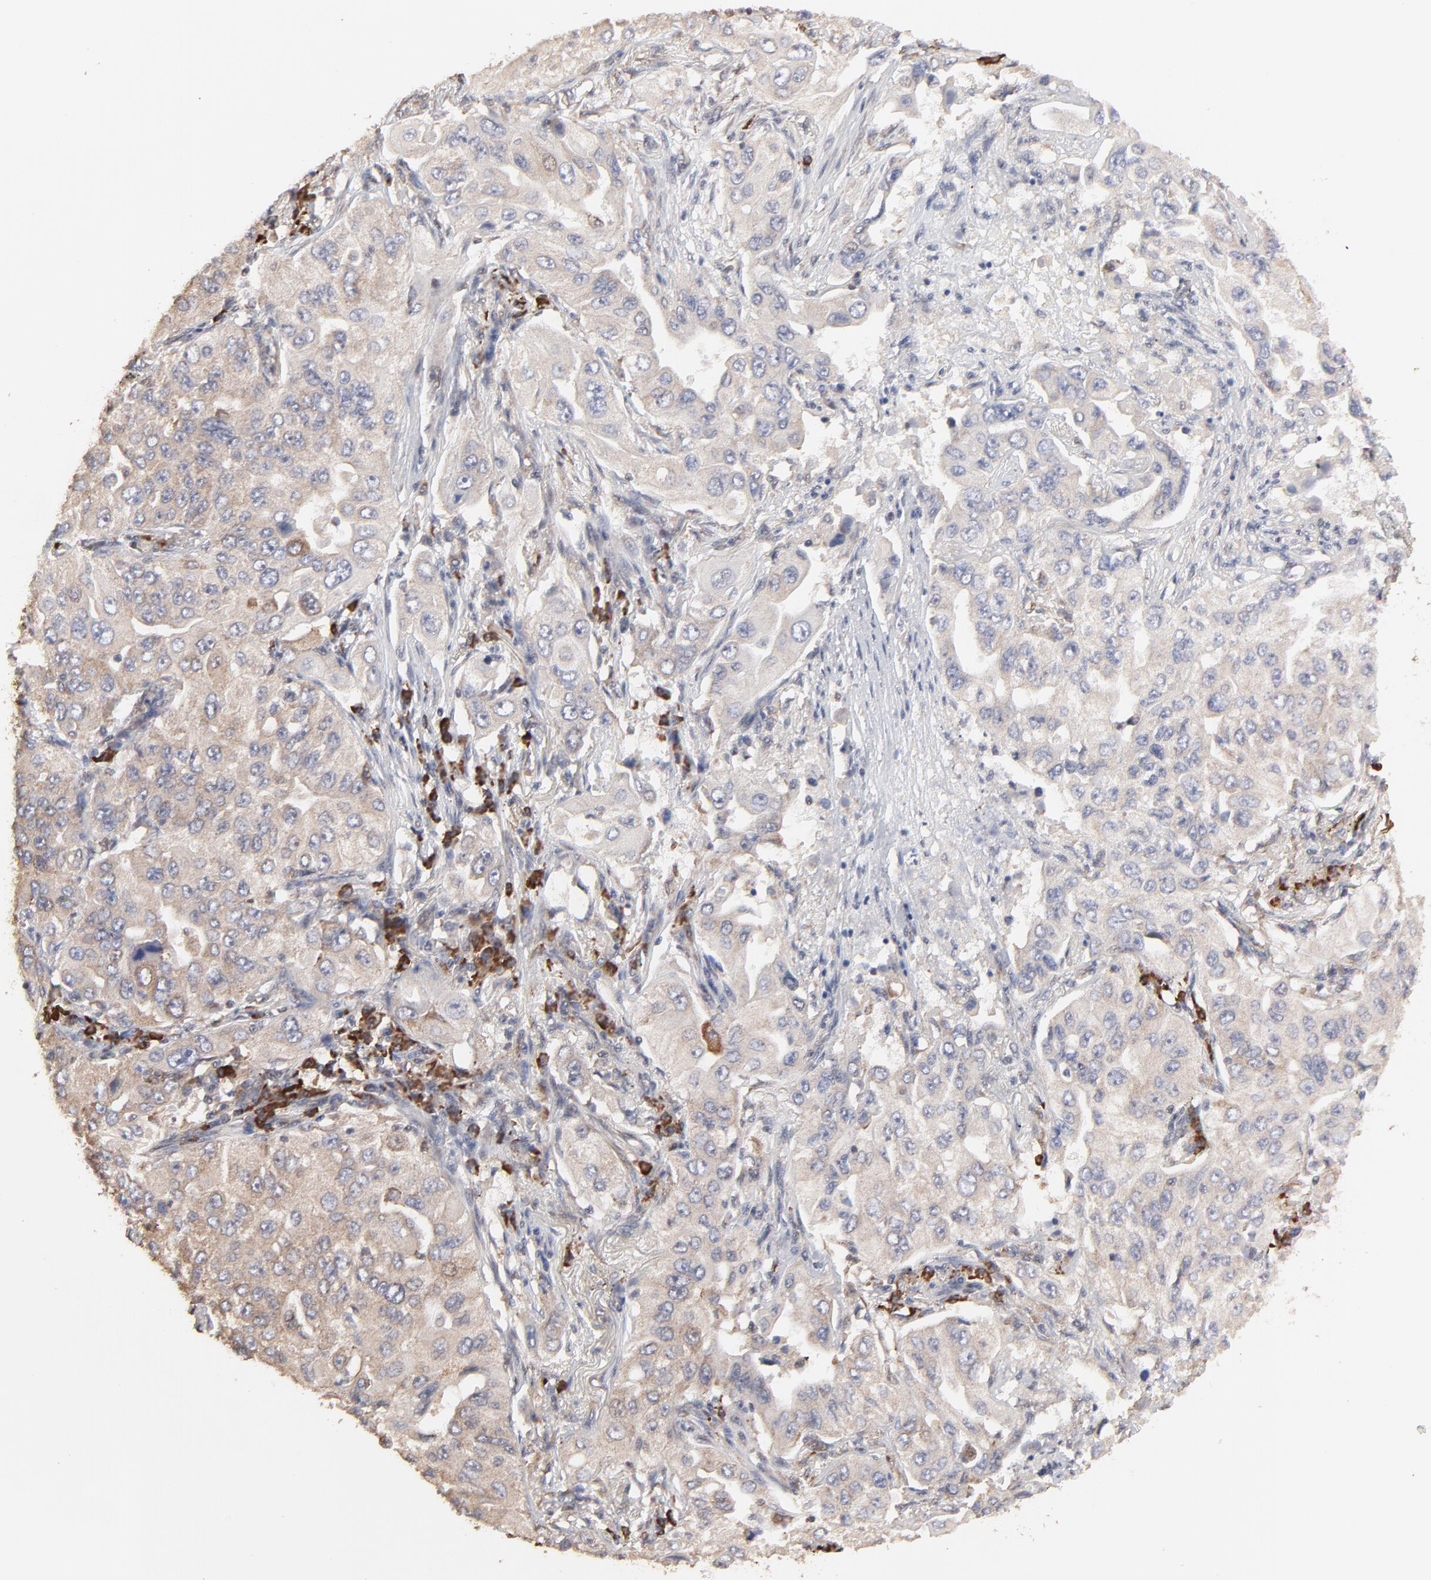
{"staining": {"intensity": "weak", "quantity": "25%-75%", "location": "cytoplasmic/membranous"}, "tissue": "lung cancer", "cell_type": "Tumor cells", "image_type": "cancer", "snomed": [{"axis": "morphology", "description": "Adenocarcinoma, NOS"}, {"axis": "topography", "description": "Lung"}], "caption": "Lung cancer stained with DAB (3,3'-diaminobenzidine) immunohistochemistry (IHC) reveals low levels of weak cytoplasmic/membranous positivity in approximately 25%-75% of tumor cells. The protein of interest is stained brown, and the nuclei are stained in blue (DAB IHC with brightfield microscopy, high magnification).", "gene": "CHM", "patient": {"sex": "male", "age": 84}}